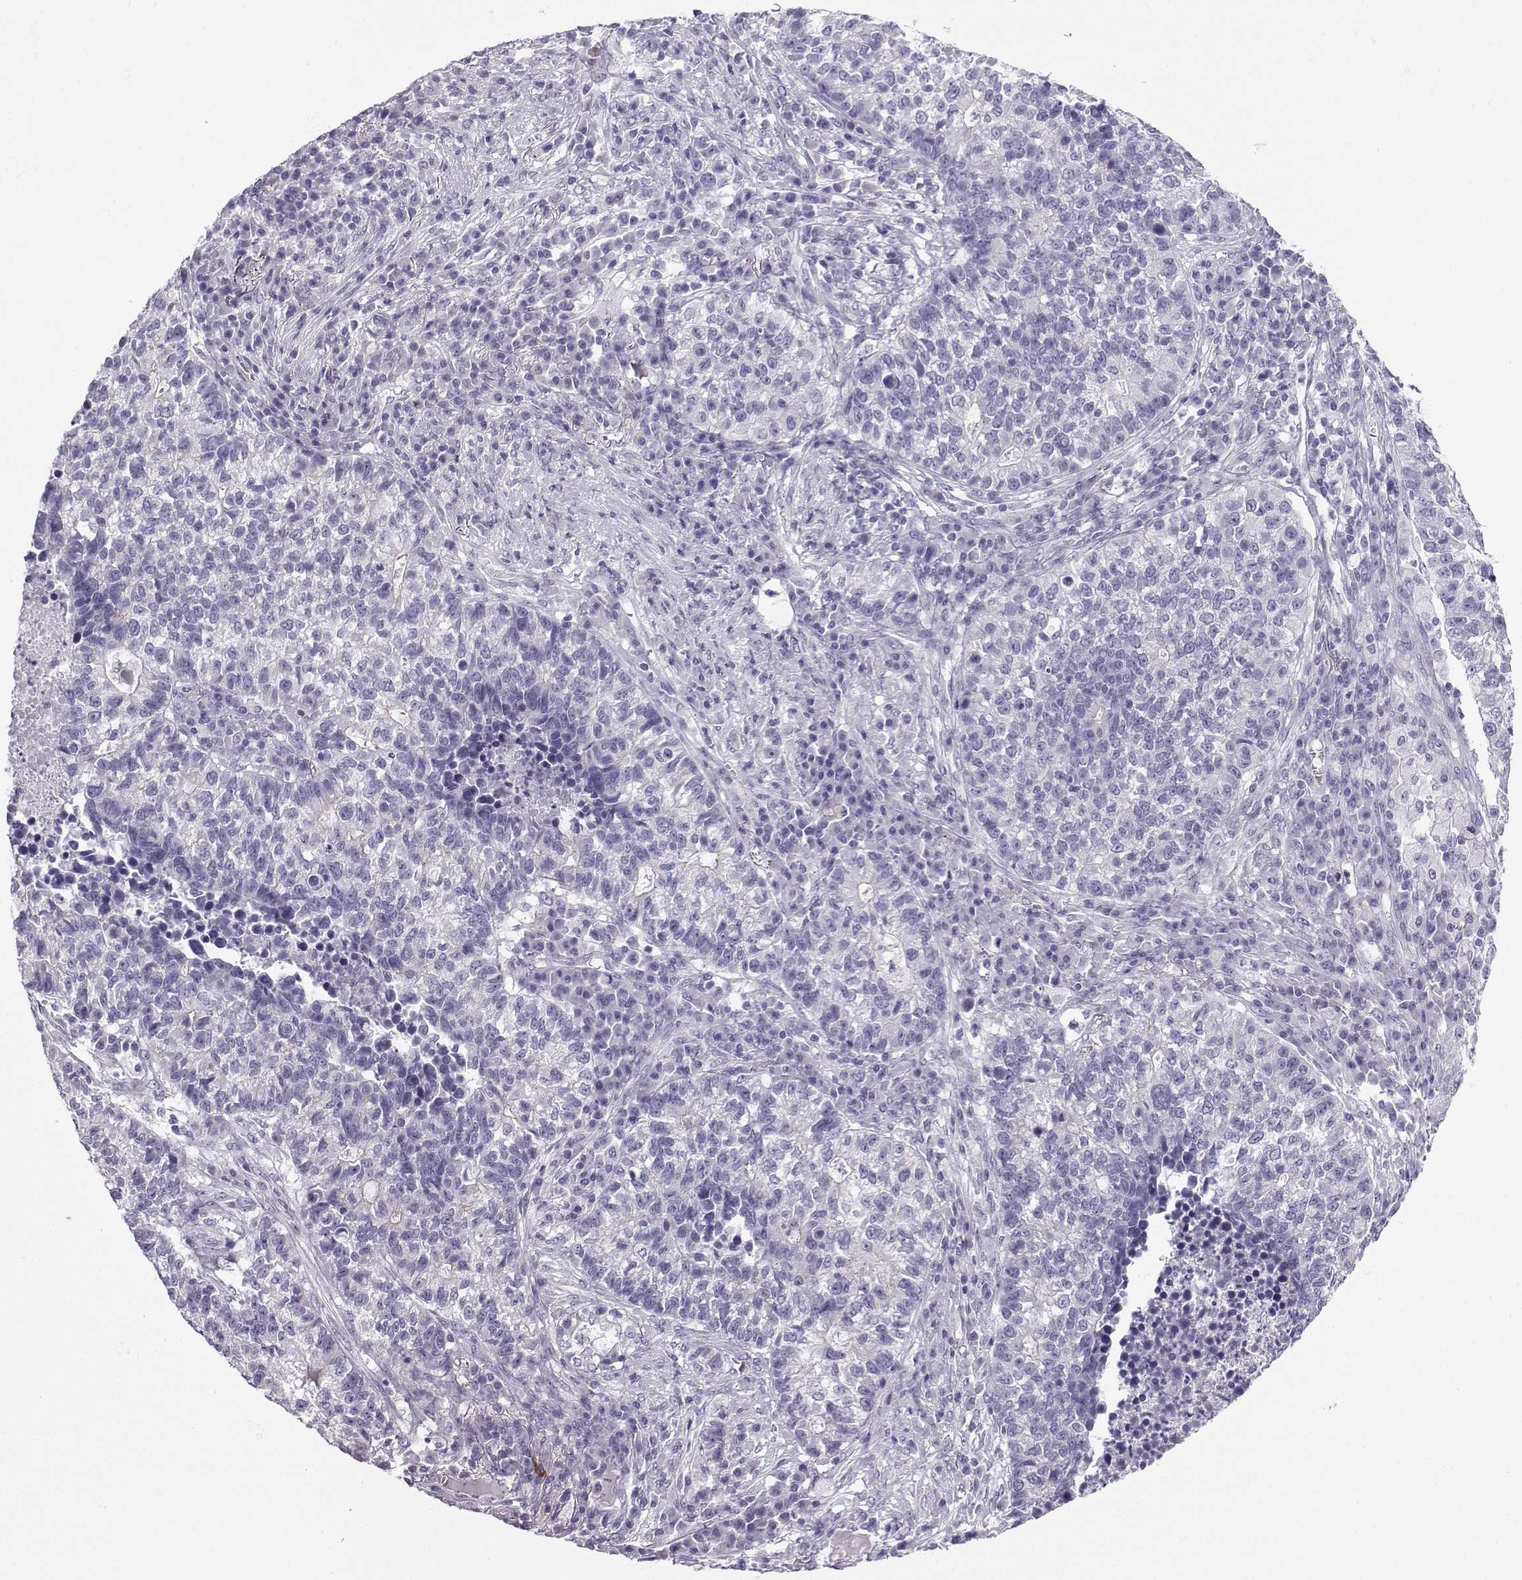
{"staining": {"intensity": "negative", "quantity": "none", "location": "none"}, "tissue": "lung cancer", "cell_type": "Tumor cells", "image_type": "cancer", "snomed": [{"axis": "morphology", "description": "Adenocarcinoma, NOS"}, {"axis": "topography", "description": "Lung"}], "caption": "Immunohistochemistry micrograph of neoplastic tissue: human lung cancer (adenocarcinoma) stained with DAB displays no significant protein staining in tumor cells.", "gene": "ZBTB8B", "patient": {"sex": "male", "age": 57}}